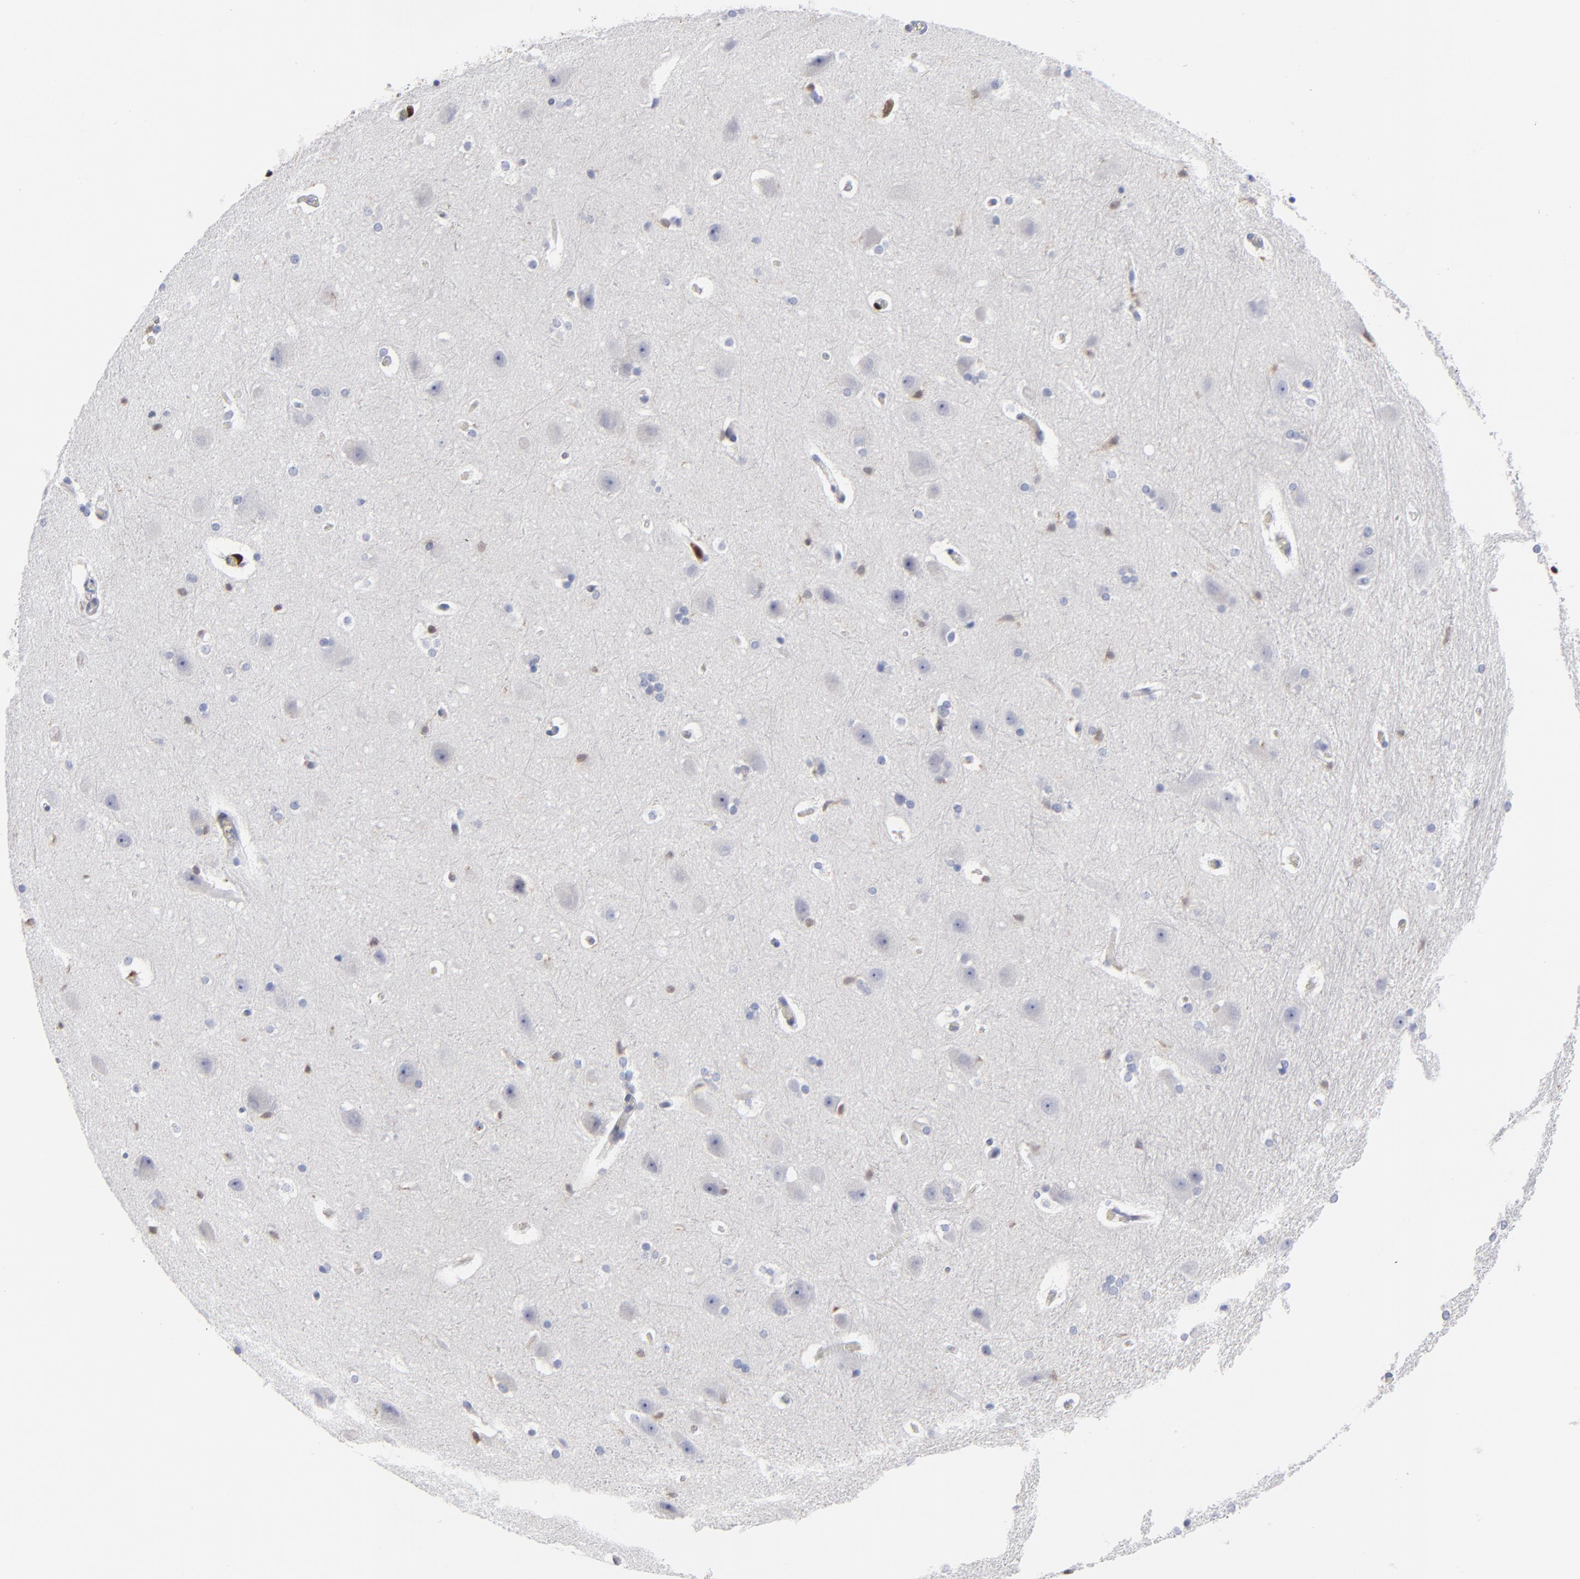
{"staining": {"intensity": "negative", "quantity": "none", "location": "none"}, "tissue": "hippocampus", "cell_type": "Glial cells", "image_type": "normal", "snomed": [{"axis": "morphology", "description": "Normal tissue, NOS"}, {"axis": "topography", "description": "Hippocampus"}], "caption": "Protein analysis of normal hippocampus reveals no significant staining in glial cells.", "gene": "TBXT", "patient": {"sex": "female", "age": 19}}